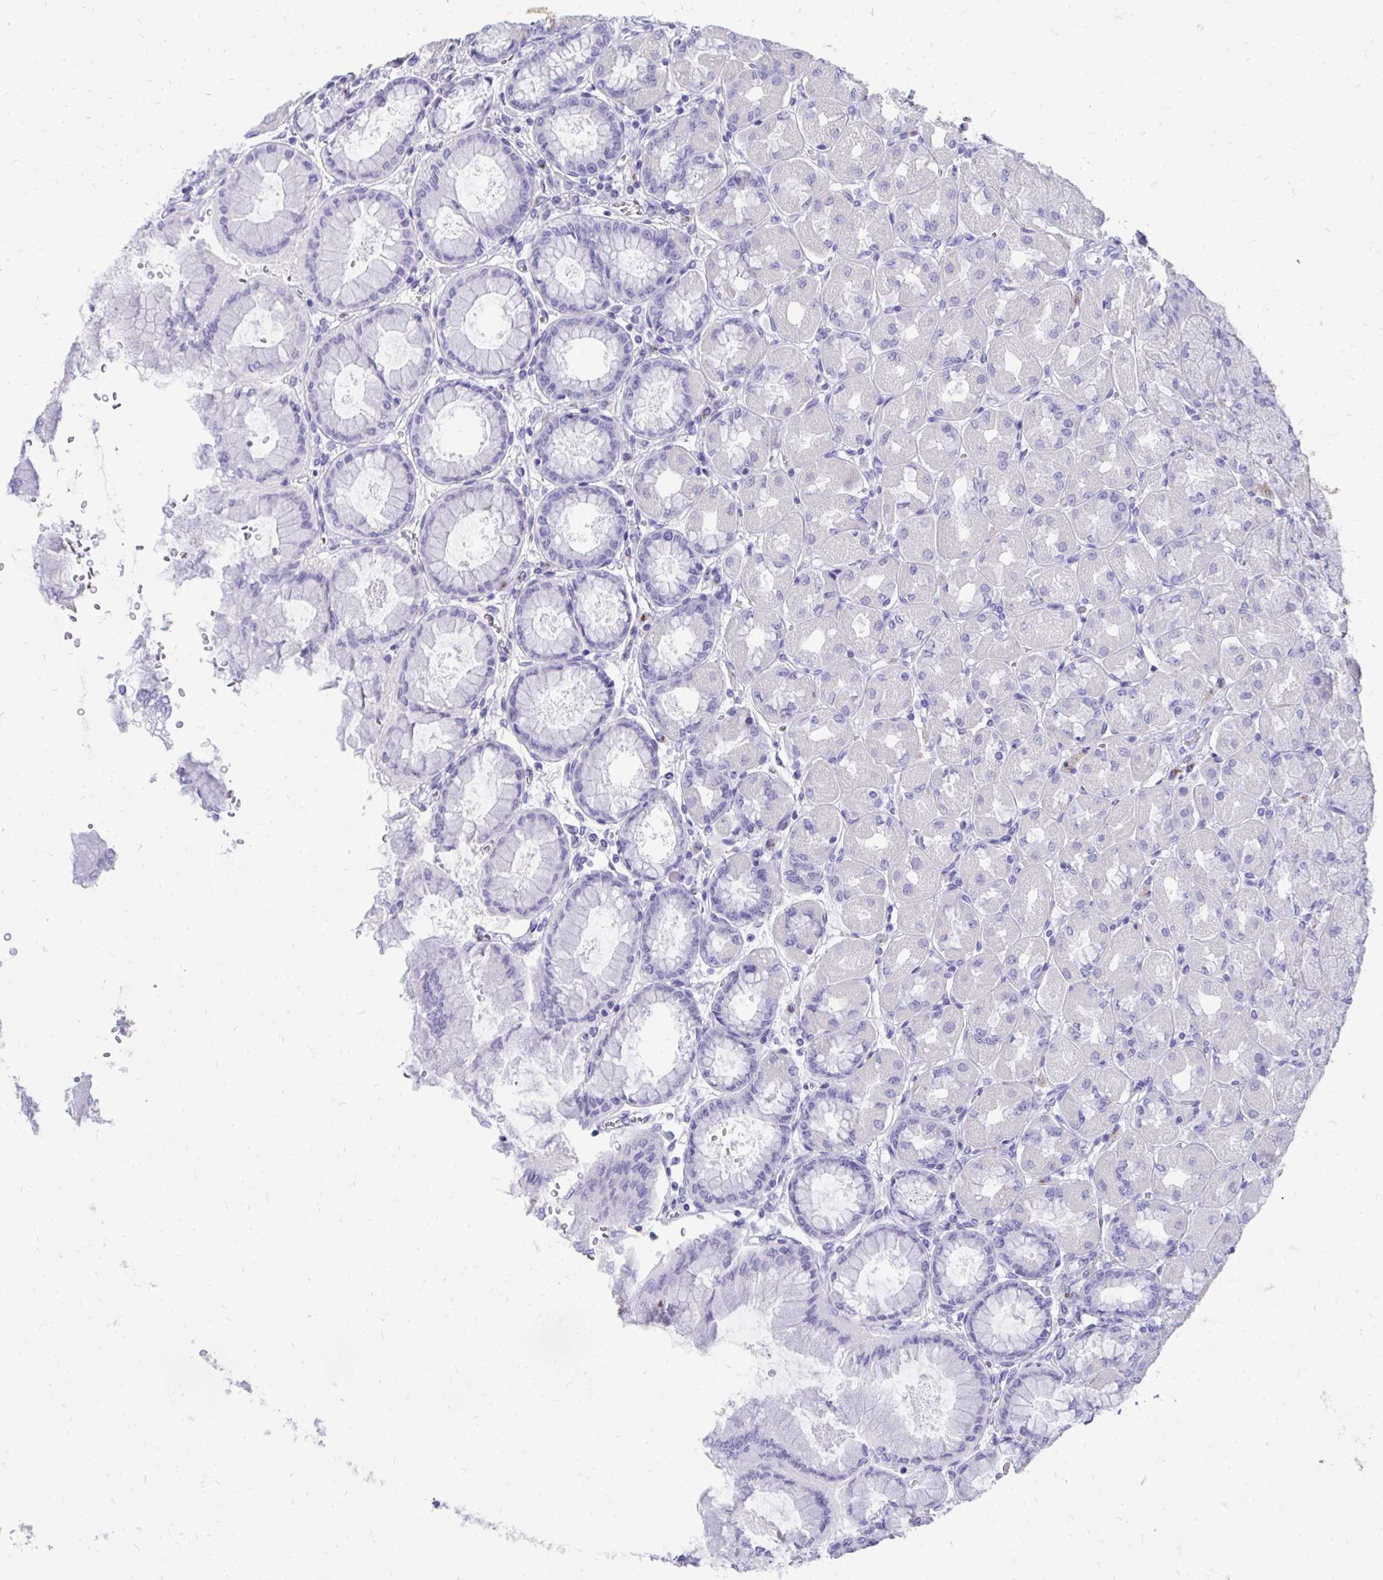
{"staining": {"intensity": "negative", "quantity": "none", "location": "none"}, "tissue": "stomach", "cell_type": "Glandular cells", "image_type": "normal", "snomed": [{"axis": "morphology", "description": "Normal tissue, NOS"}, {"axis": "topography", "description": "Stomach, upper"}], "caption": "Glandular cells show no significant protein expression in benign stomach. The staining was performed using DAB to visualize the protein expression in brown, while the nuclei were stained in blue with hematoxylin (Magnification: 20x).", "gene": "ANKDD1B", "patient": {"sex": "female", "age": 56}}